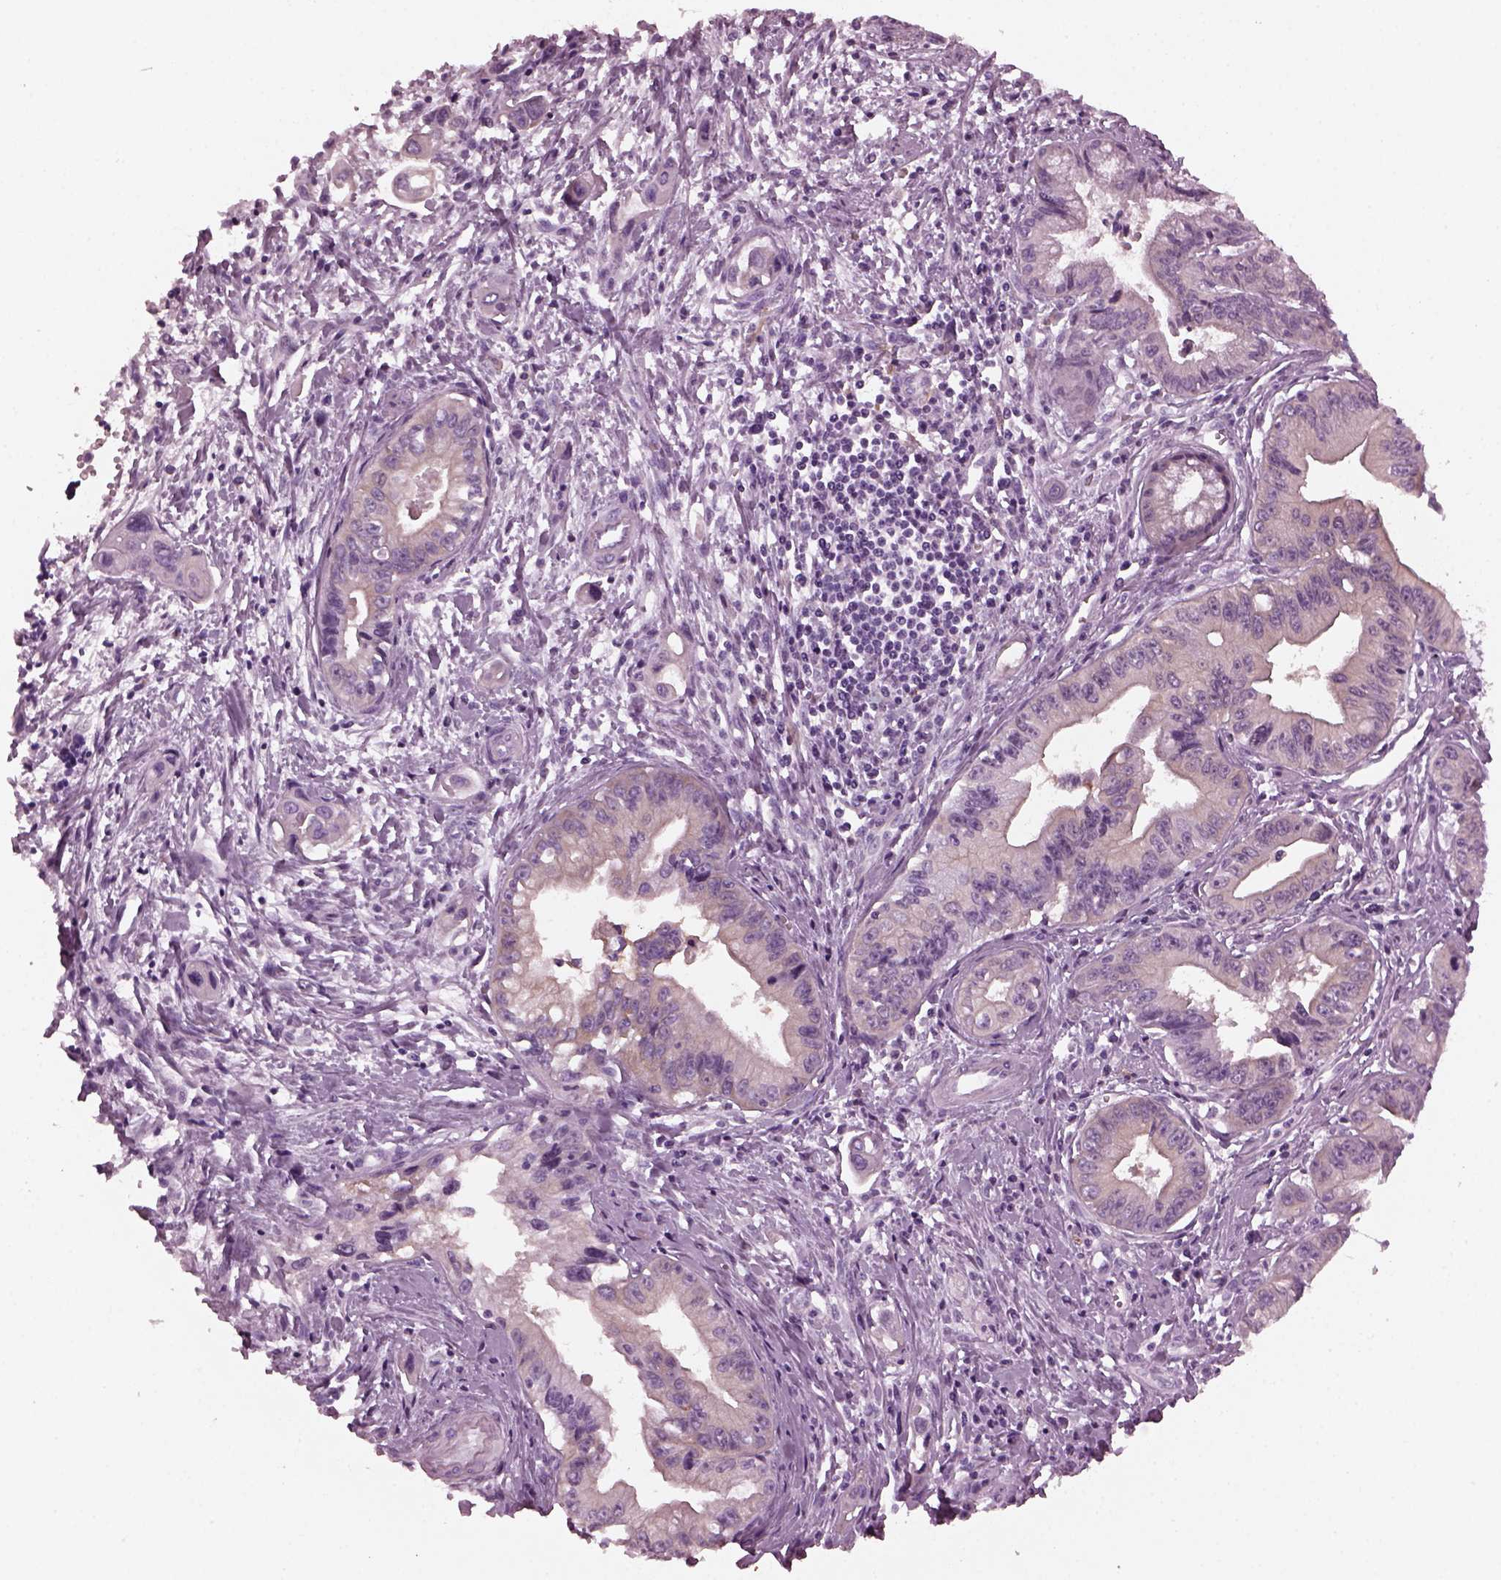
{"staining": {"intensity": "negative", "quantity": "none", "location": "none"}, "tissue": "pancreatic cancer", "cell_type": "Tumor cells", "image_type": "cancer", "snomed": [{"axis": "morphology", "description": "Adenocarcinoma, NOS"}, {"axis": "topography", "description": "Pancreas"}], "caption": "Immunohistochemical staining of human adenocarcinoma (pancreatic) shows no significant staining in tumor cells.", "gene": "SHTN1", "patient": {"sex": "male", "age": 60}}